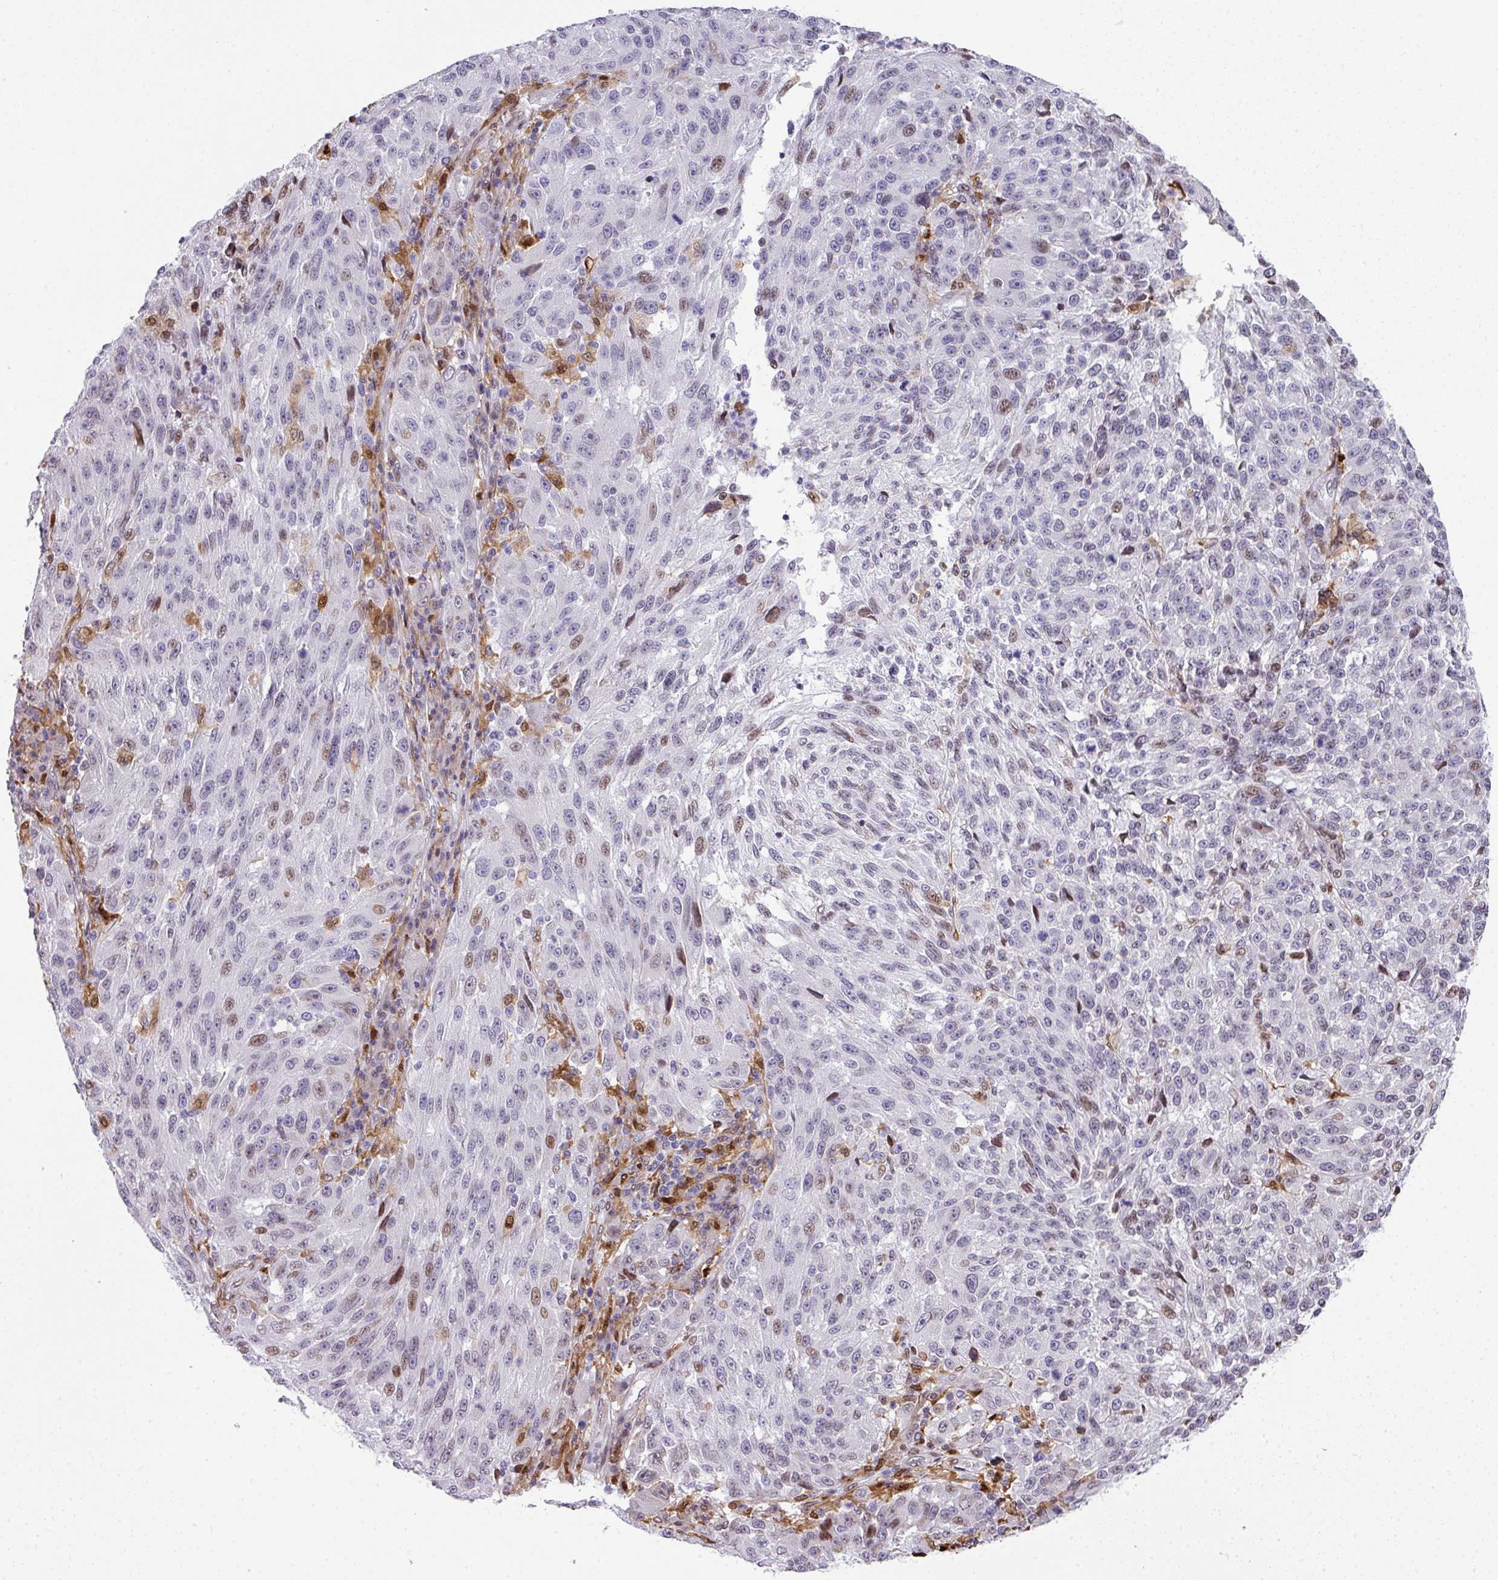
{"staining": {"intensity": "weak", "quantity": "<25%", "location": "nuclear"}, "tissue": "melanoma", "cell_type": "Tumor cells", "image_type": "cancer", "snomed": [{"axis": "morphology", "description": "Malignant melanoma, NOS"}, {"axis": "topography", "description": "Skin"}], "caption": "Melanoma stained for a protein using immunohistochemistry shows no staining tumor cells.", "gene": "PLK1", "patient": {"sex": "male", "age": 53}}